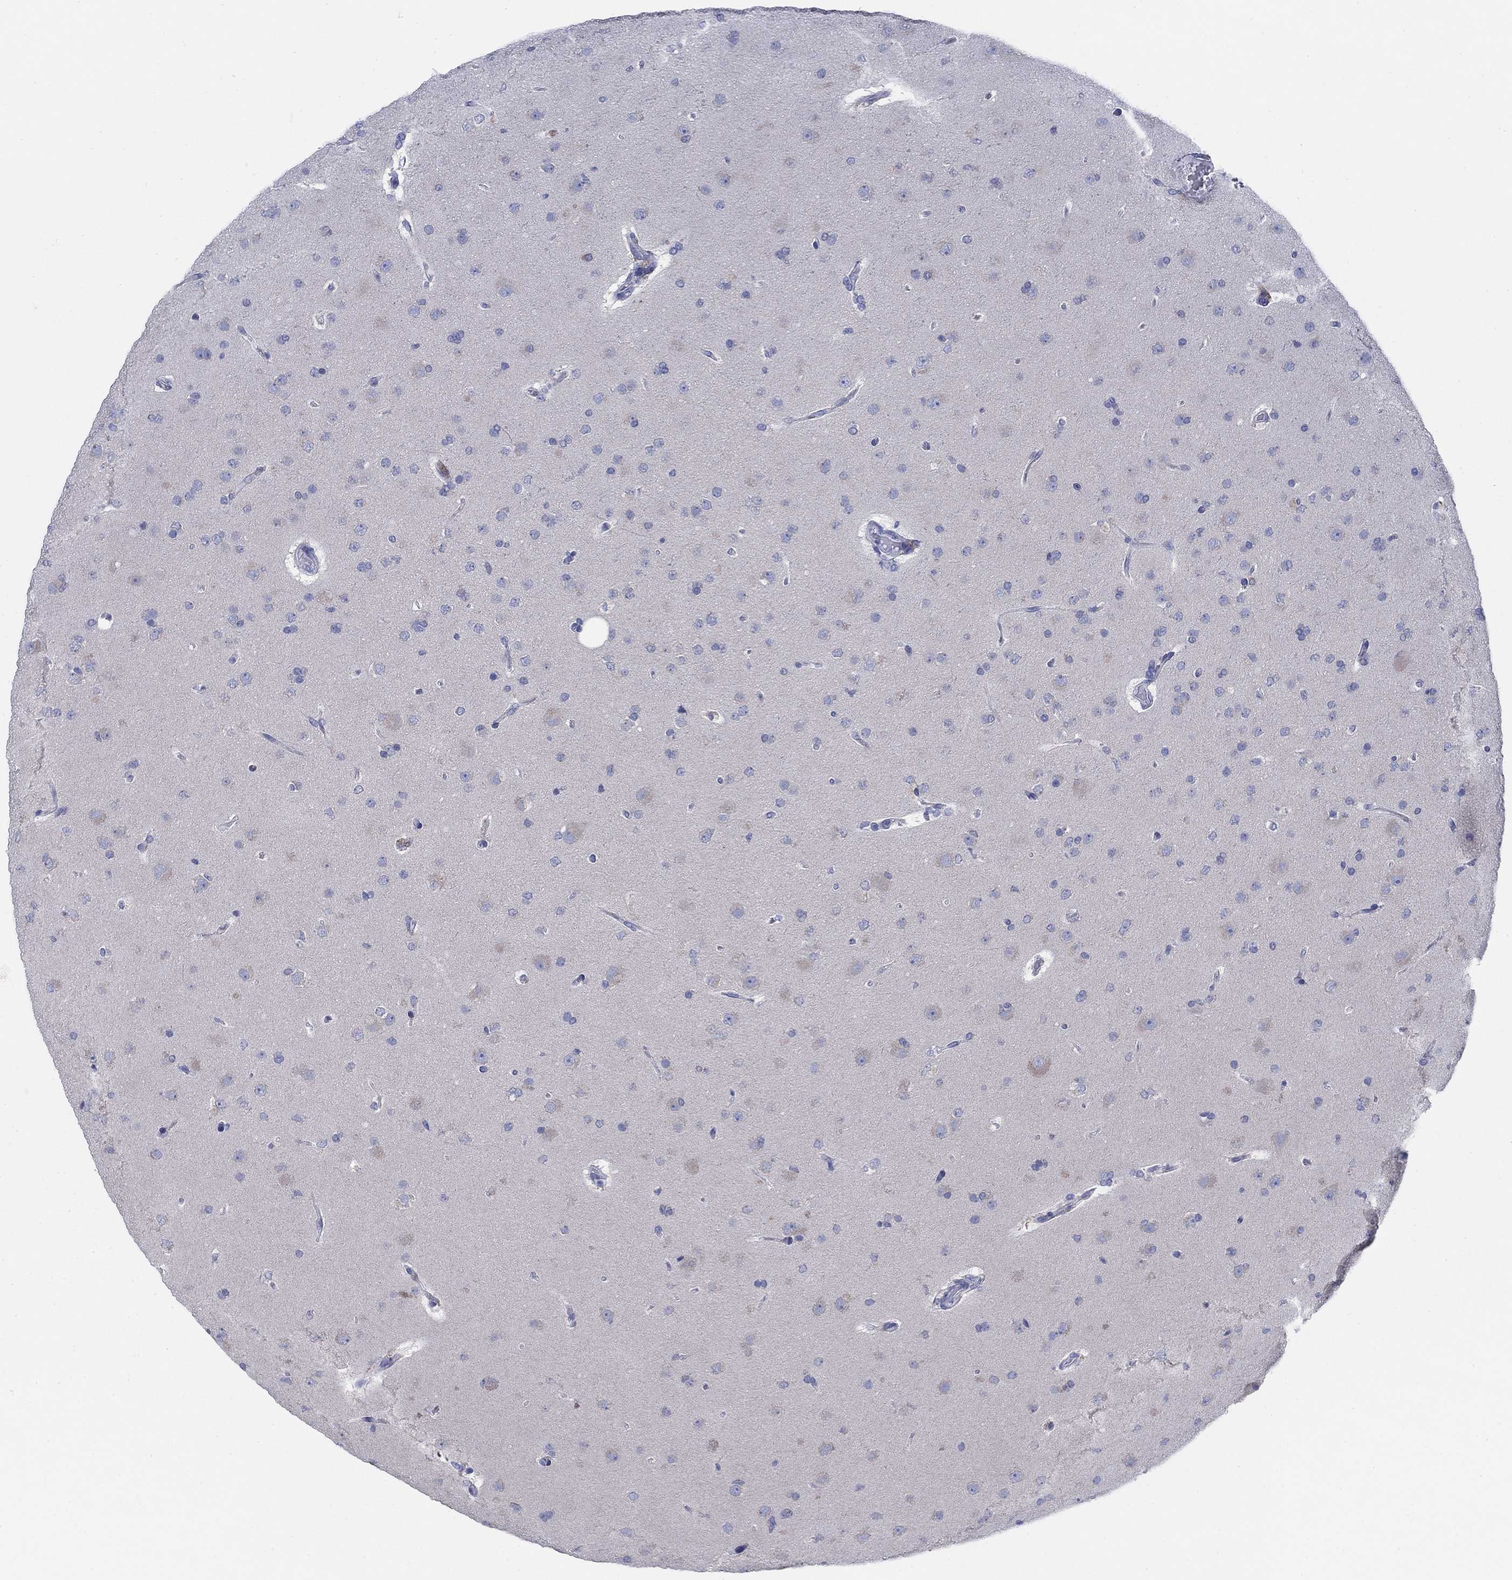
{"staining": {"intensity": "negative", "quantity": "none", "location": "none"}, "tissue": "glioma", "cell_type": "Tumor cells", "image_type": "cancer", "snomed": [{"axis": "morphology", "description": "Glioma, malignant, NOS"}, {"axis": "topography", "description": "Cerebral cortex"}], "caption": "The image displays no significant positivity in tumor cells of glioma (malignant).", "gene": "SCCPDH", "patient": {"sex": "male", "age": 58}}